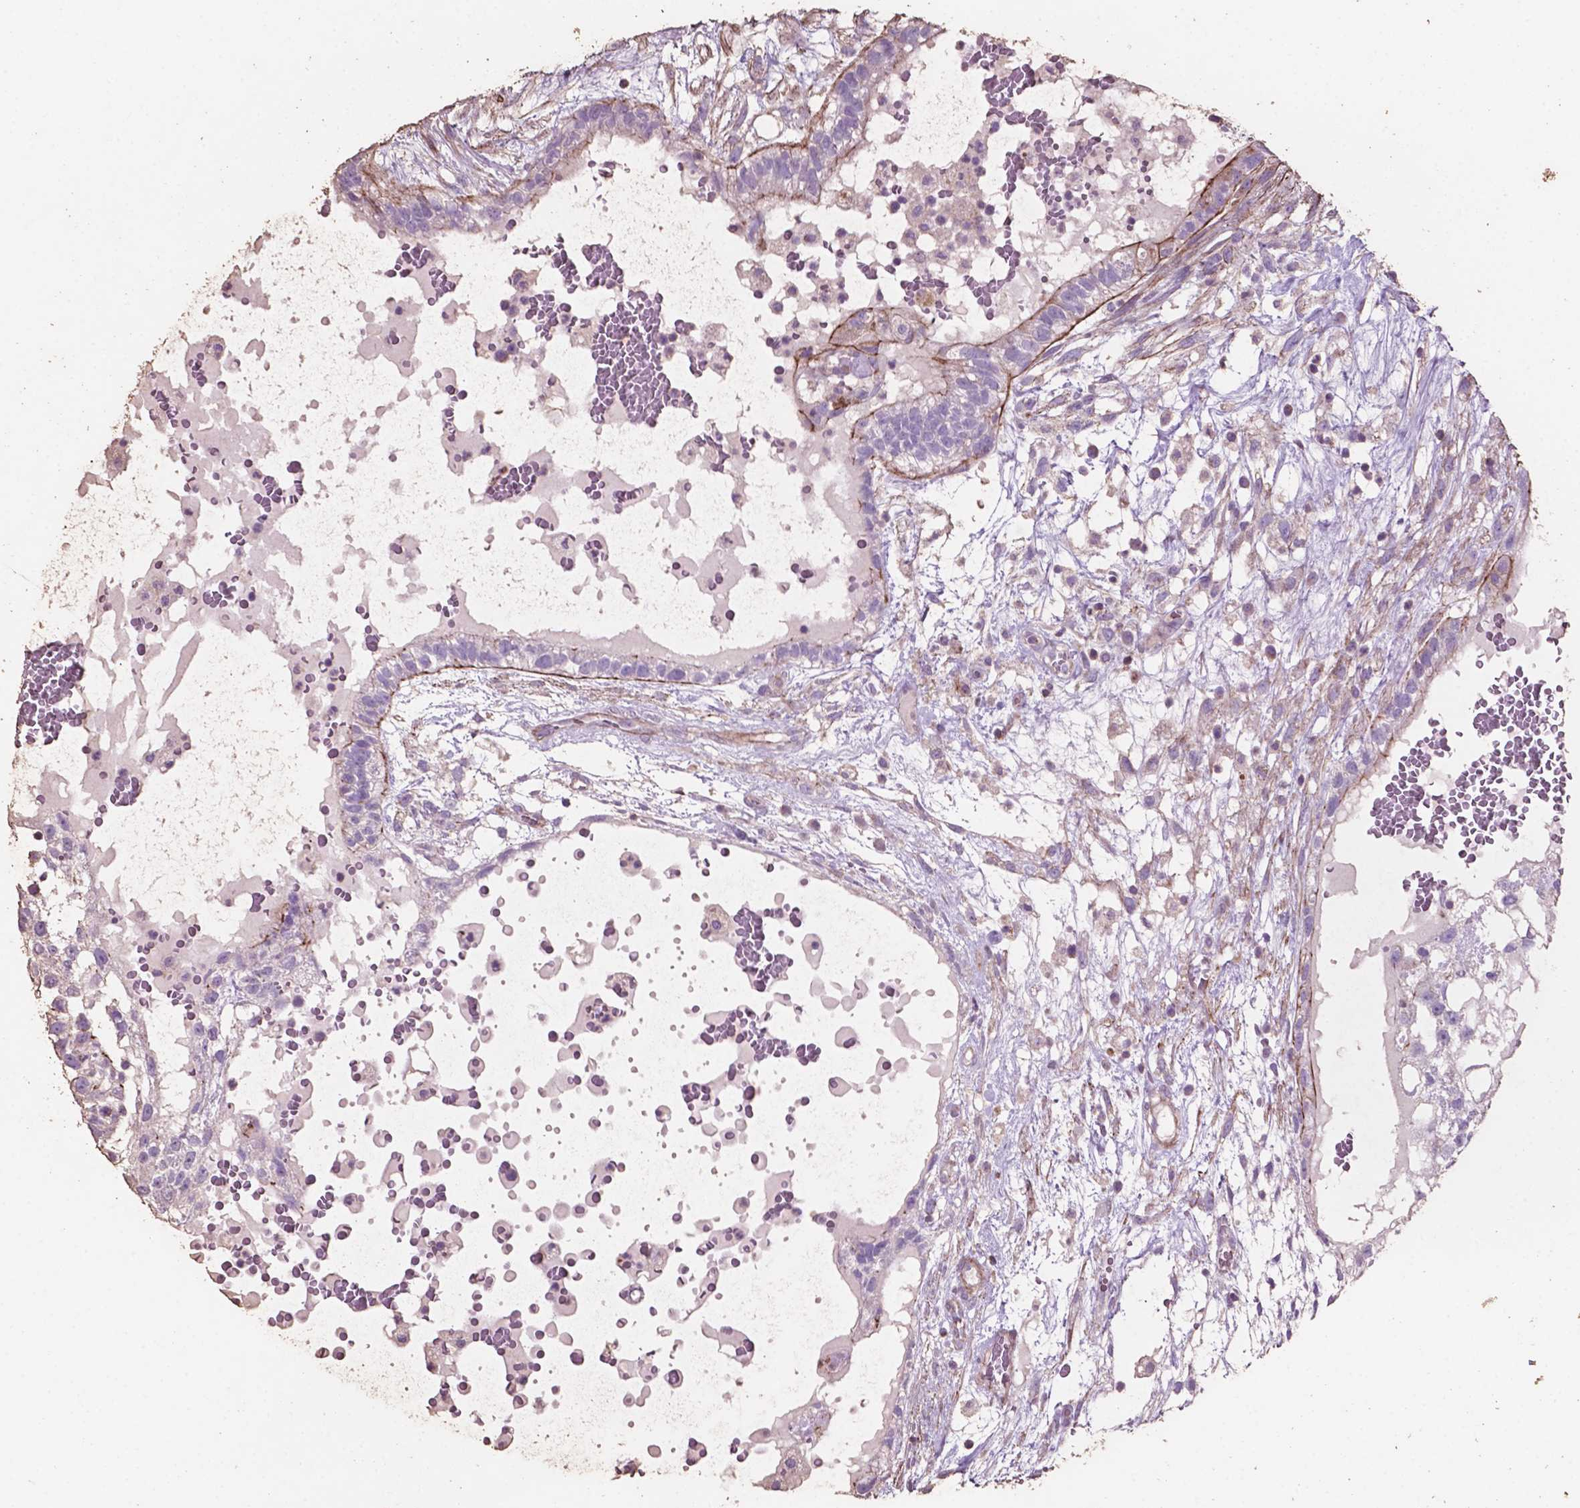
{"staining": {"intensity": "moderate", "quantity": "<25%", "location": "cytoplasmic/membranous"}, "tissue": "testis cancer", "cell_type": "Tumor cells", "image_type": "cancer", "snomed": [{"axis": "morphology", "description": "Normal tissue, NOS"}, {"axis": "morphology", "description": "Carcinoma, Embryonal, NOS"}, {"axis": "topography", "description": "Testis"}], "caption": "Immunohistochemistry (IHC) of human testis cancer exhibits low levels of moderate cytoplasmic/membranous staining in about <25% of tumor cells.", "gene": "COMMD4", "patient": {"sex": "male", "age": 32}}